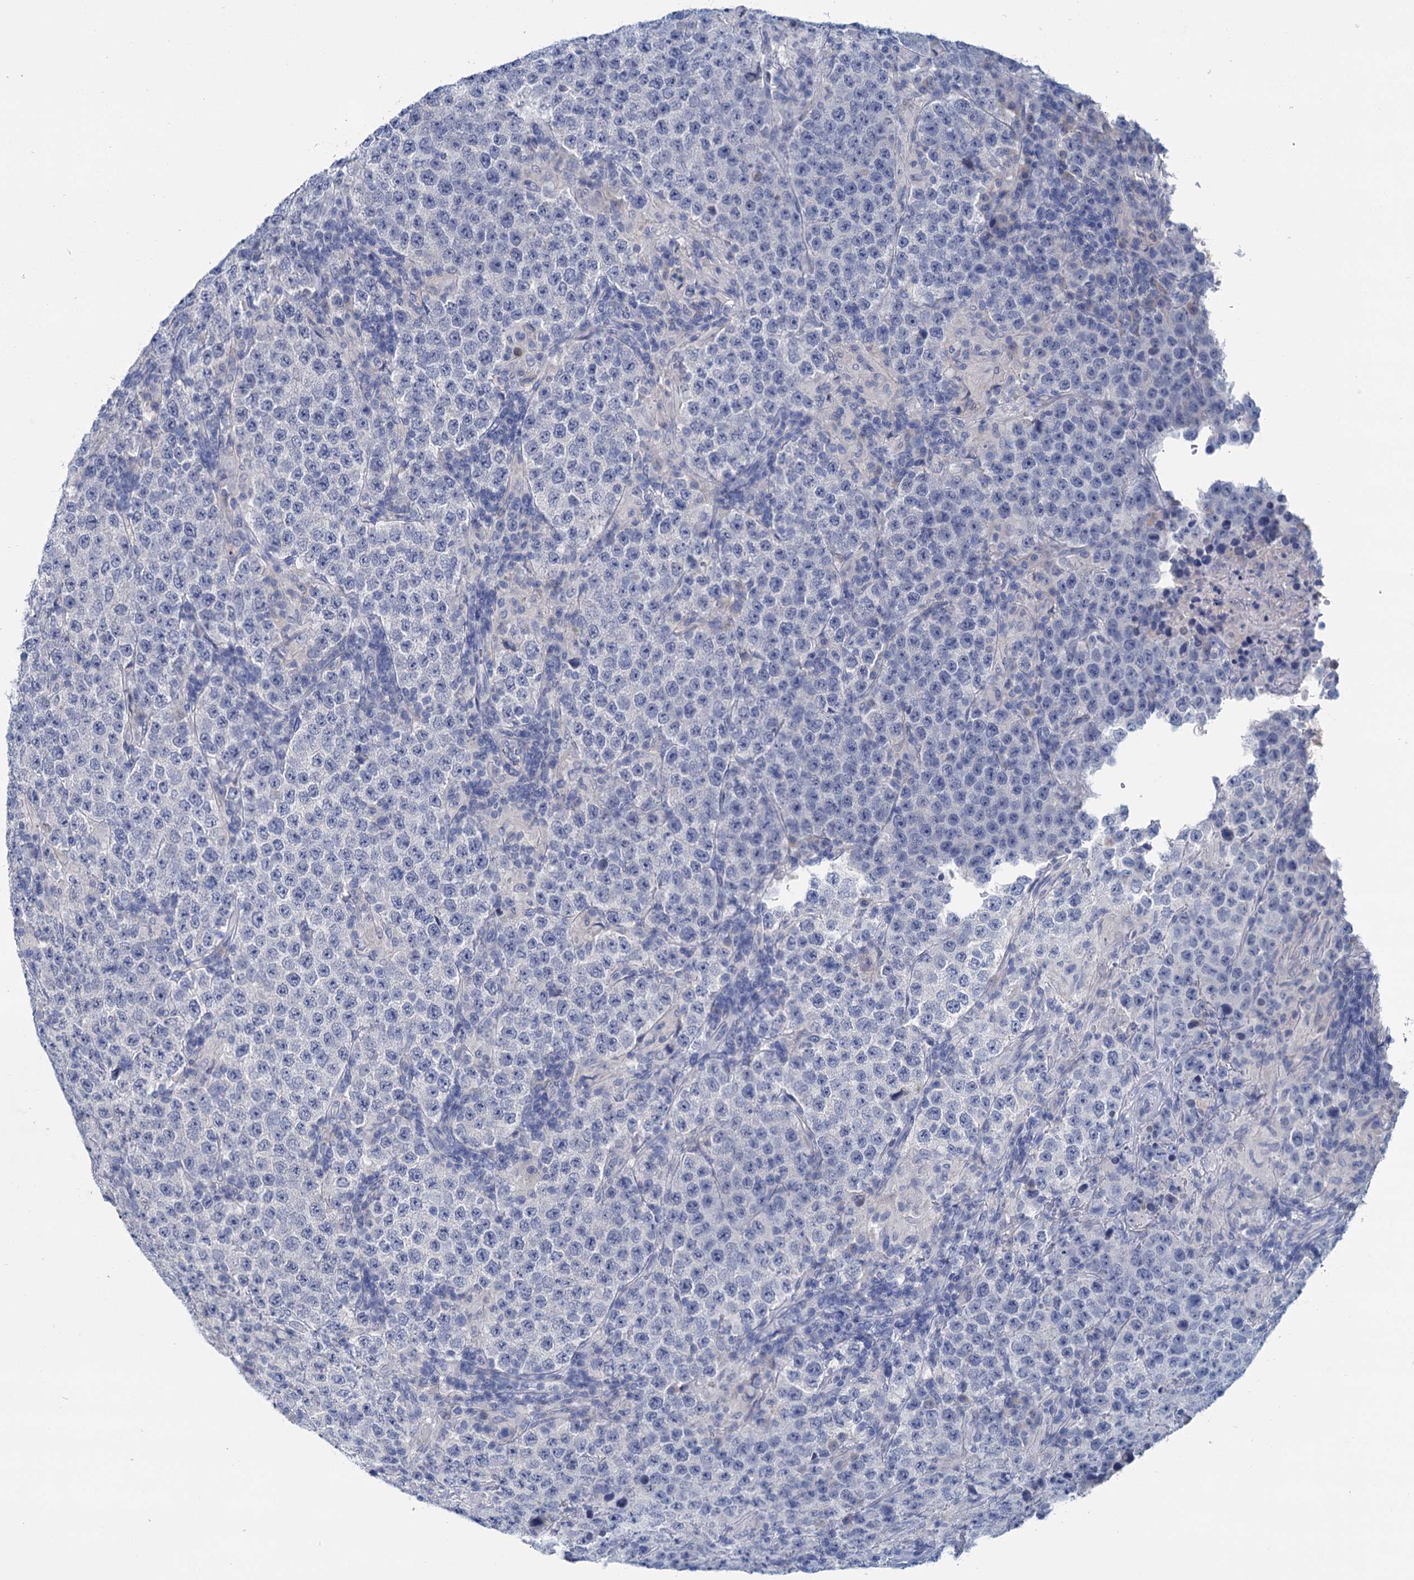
{"staining": {"intensity": "negative", "quantity": "none", "location": "none"}, "tissue": "testis cancer", "cell_type": "Tumor cells", "image_type": "cancer", "snomed": [{"axis": "morphology", "description": "Normal tissue, NOS"}, {"axis": "morphology", "description": "Urothelial carcinoma, High grade"}, {"axis": "morphology", "description": "Seminoma, NOS"}, {"axis": "morphology", "description": "Carcinoma, Embryonal, NOS"}, {"axis": "topography", "description": "Urinary bladder"}, {"axis": "topography", "description": "Testis"}], "caption": "Image shows no significant protein expression in tumor cells of testis cancer.", "gene": "MYOZ3", "patient": {"sex": "male", "age": 41}}